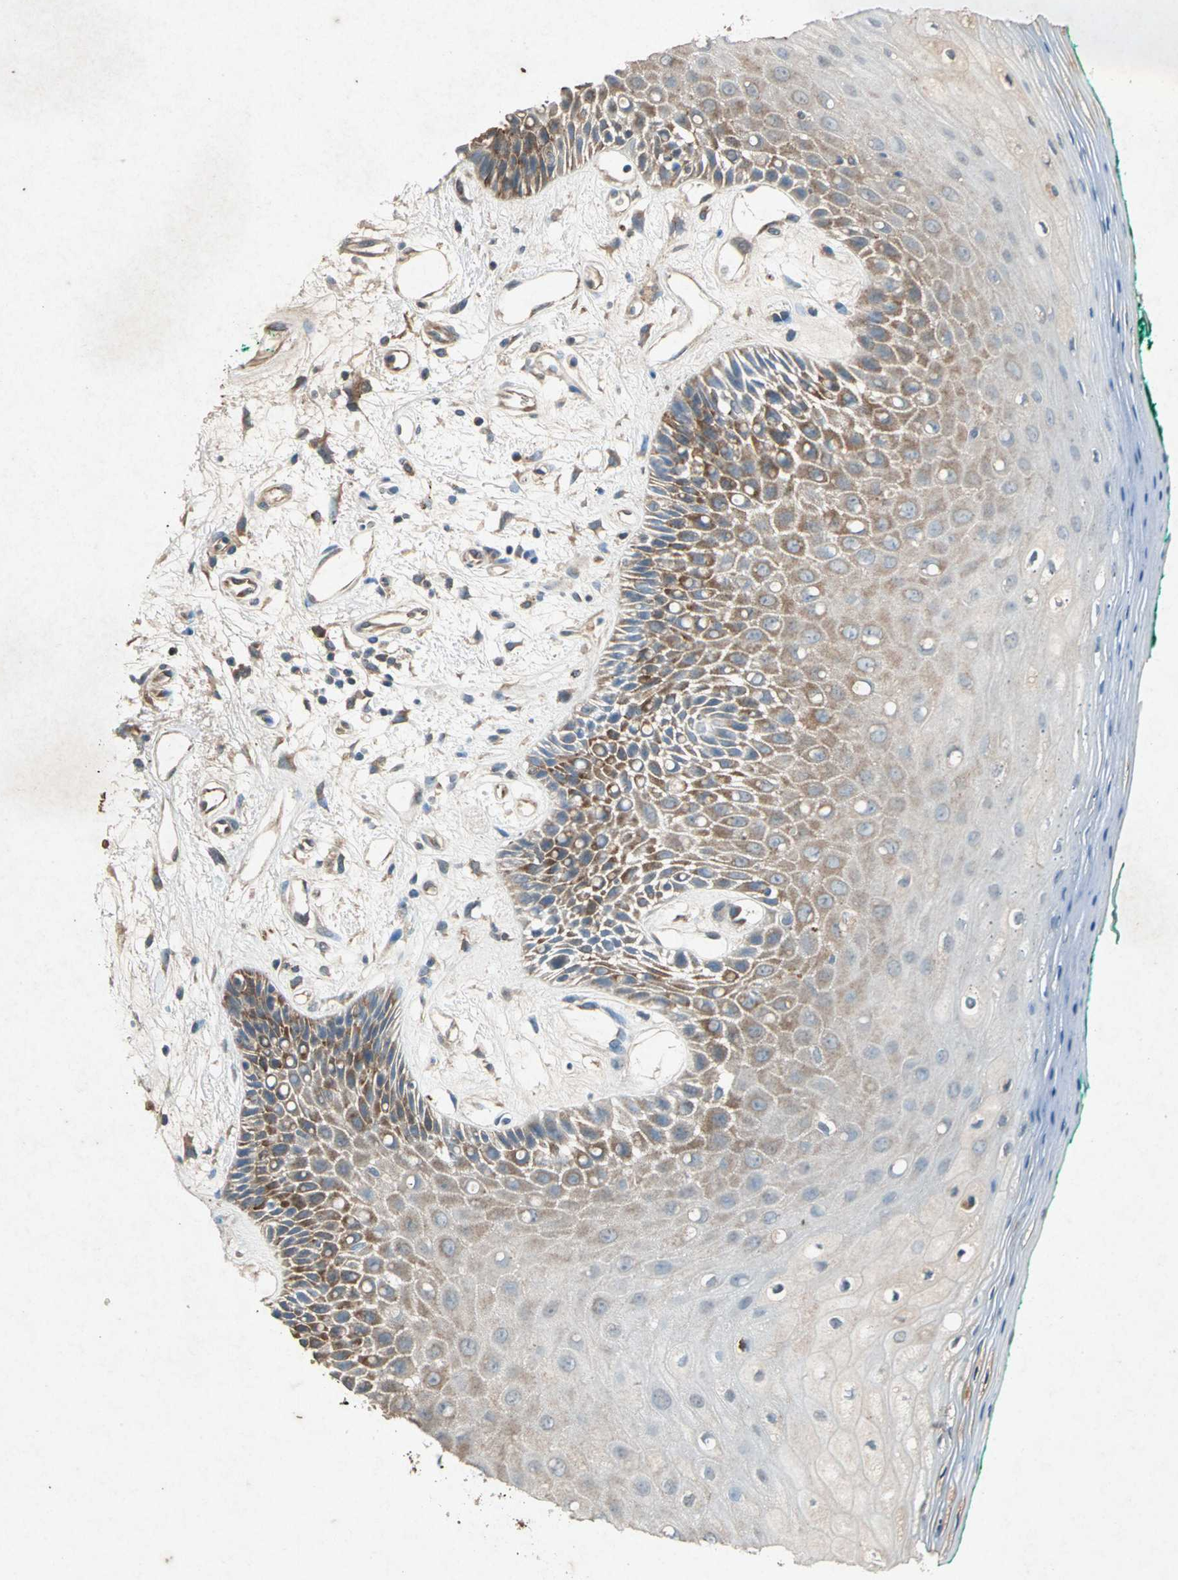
{"staining": {"intensity": "moderate", "quantity": "25%-75%", "location": "cytoplasmic/membranous"}, "tissue": "oral mucosa", "cell_type": "Squamous epithelial cells", "image_type": "normal", "snomed": [{"axis": "morphology", "description": "Normal tissue, NOS"}, {"axis": "morphology", "description": "Squamous cell carcinoma, NOS"}, {"axis": "topography", "description": "Skeletal muscle"}, {"axis": "topography", "description": "Oral tissue"}, {"axis": "topography", "description": "Head-Neck"}], "caption": "The immunohistochemical stain highlights moderate cytoplasmic/membranous positivity in squamous epithelial cells of benign oral mucosa.", "gene": "HSP90AB1", "patient": {"sex": "female", "age": 84}}